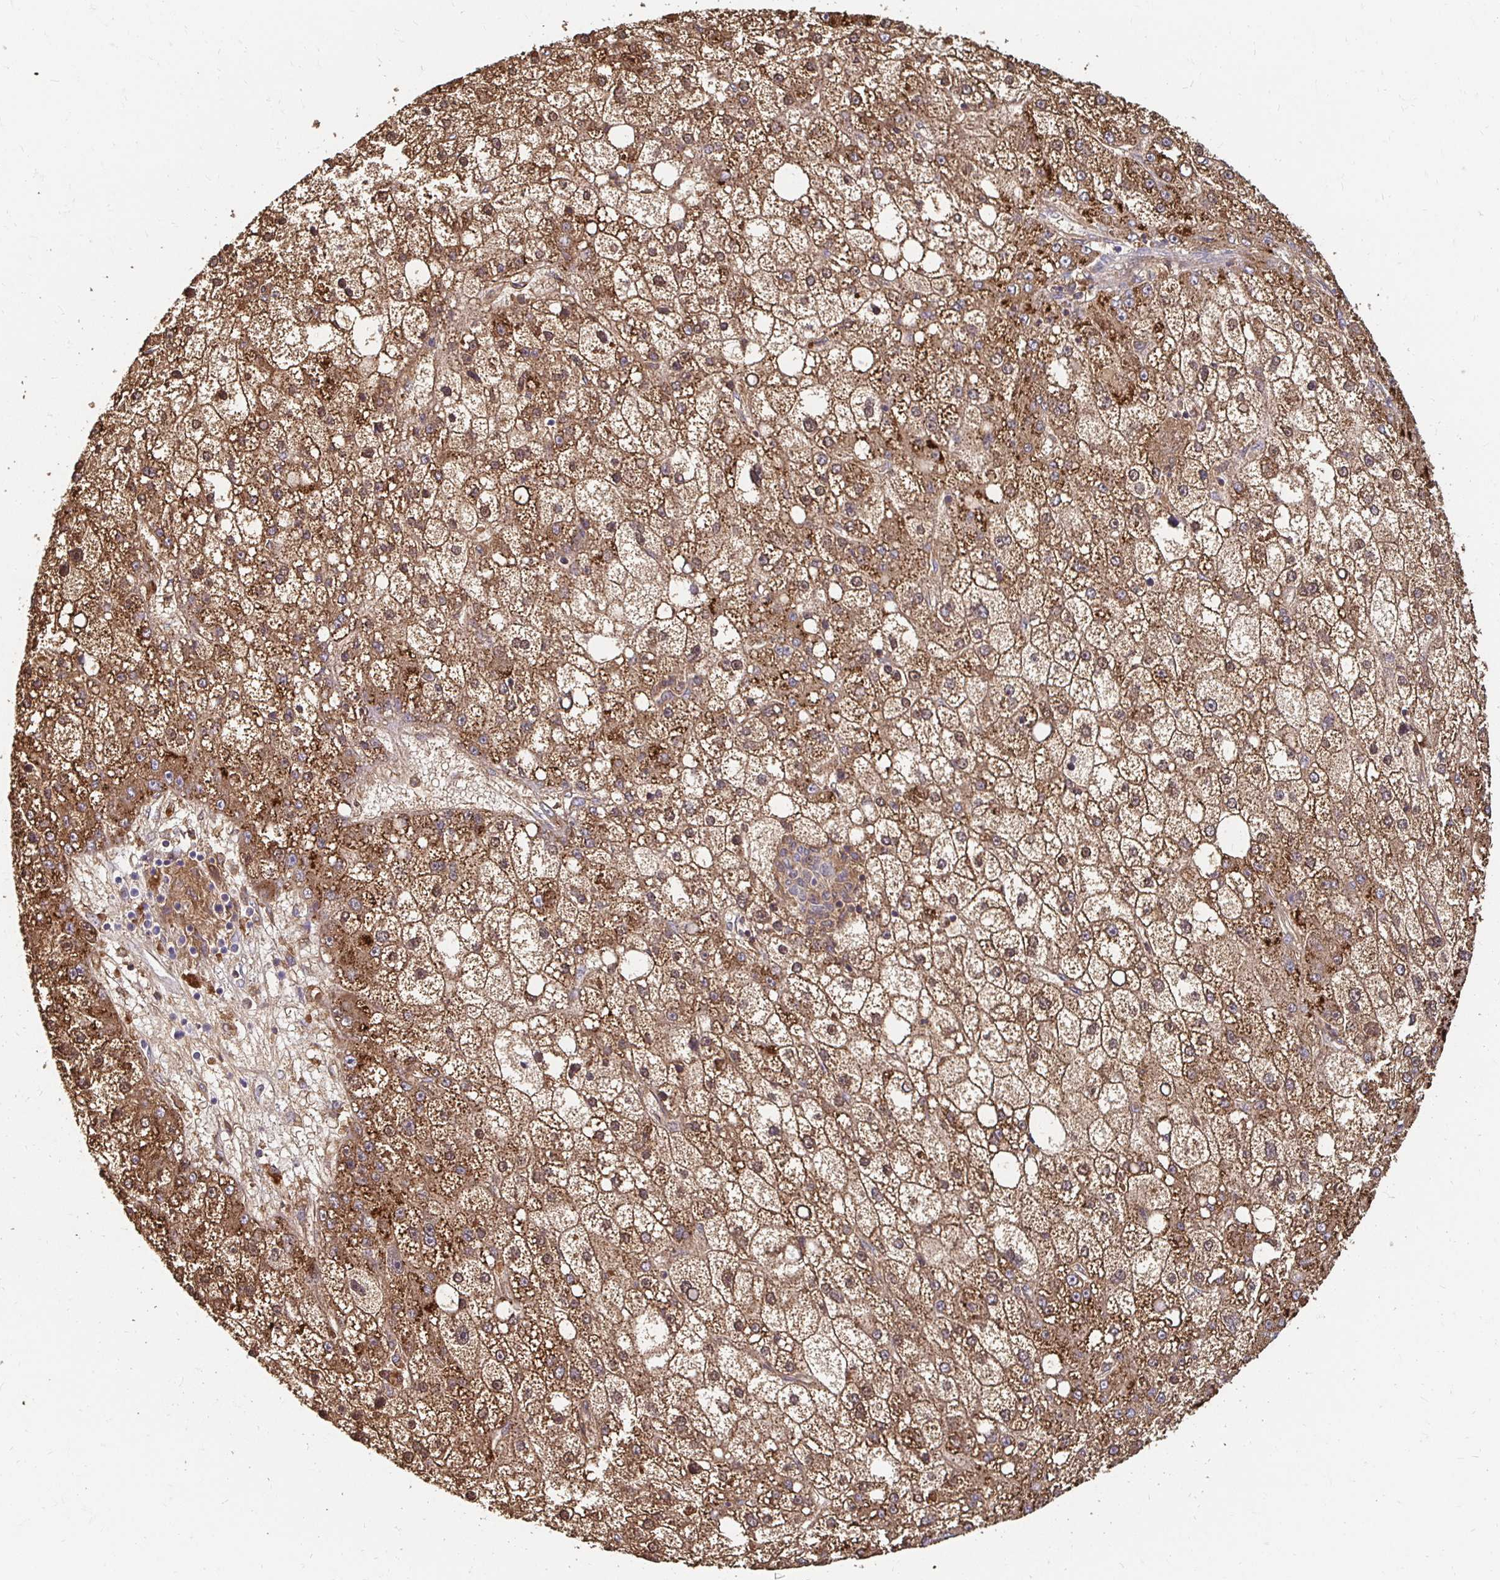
{"staining": {"intensity": "moderate", "quantity": ">75%", "location": "cytoplasmic/membranous"}, "tissue": "liver cancer", "cell_type": "Tumor cells", "image_type": "cancer", "snomed": [{"axis": "morphology", "description": "Carcinoma, Hepatocellular, NOS"}, {"axis": "topography", "description": "Liver"}], "caption": "Protein staining of hepatocellular carcinoma (liver) tissue demonstrates moderate cytoplasmic/membranous positivity in about >75% of tumor cells. (brown staining indicates protein expression, while blue staining denotes nuclei).", "gene": "GK2", "patient": {"sex": "male", "age": 67}}